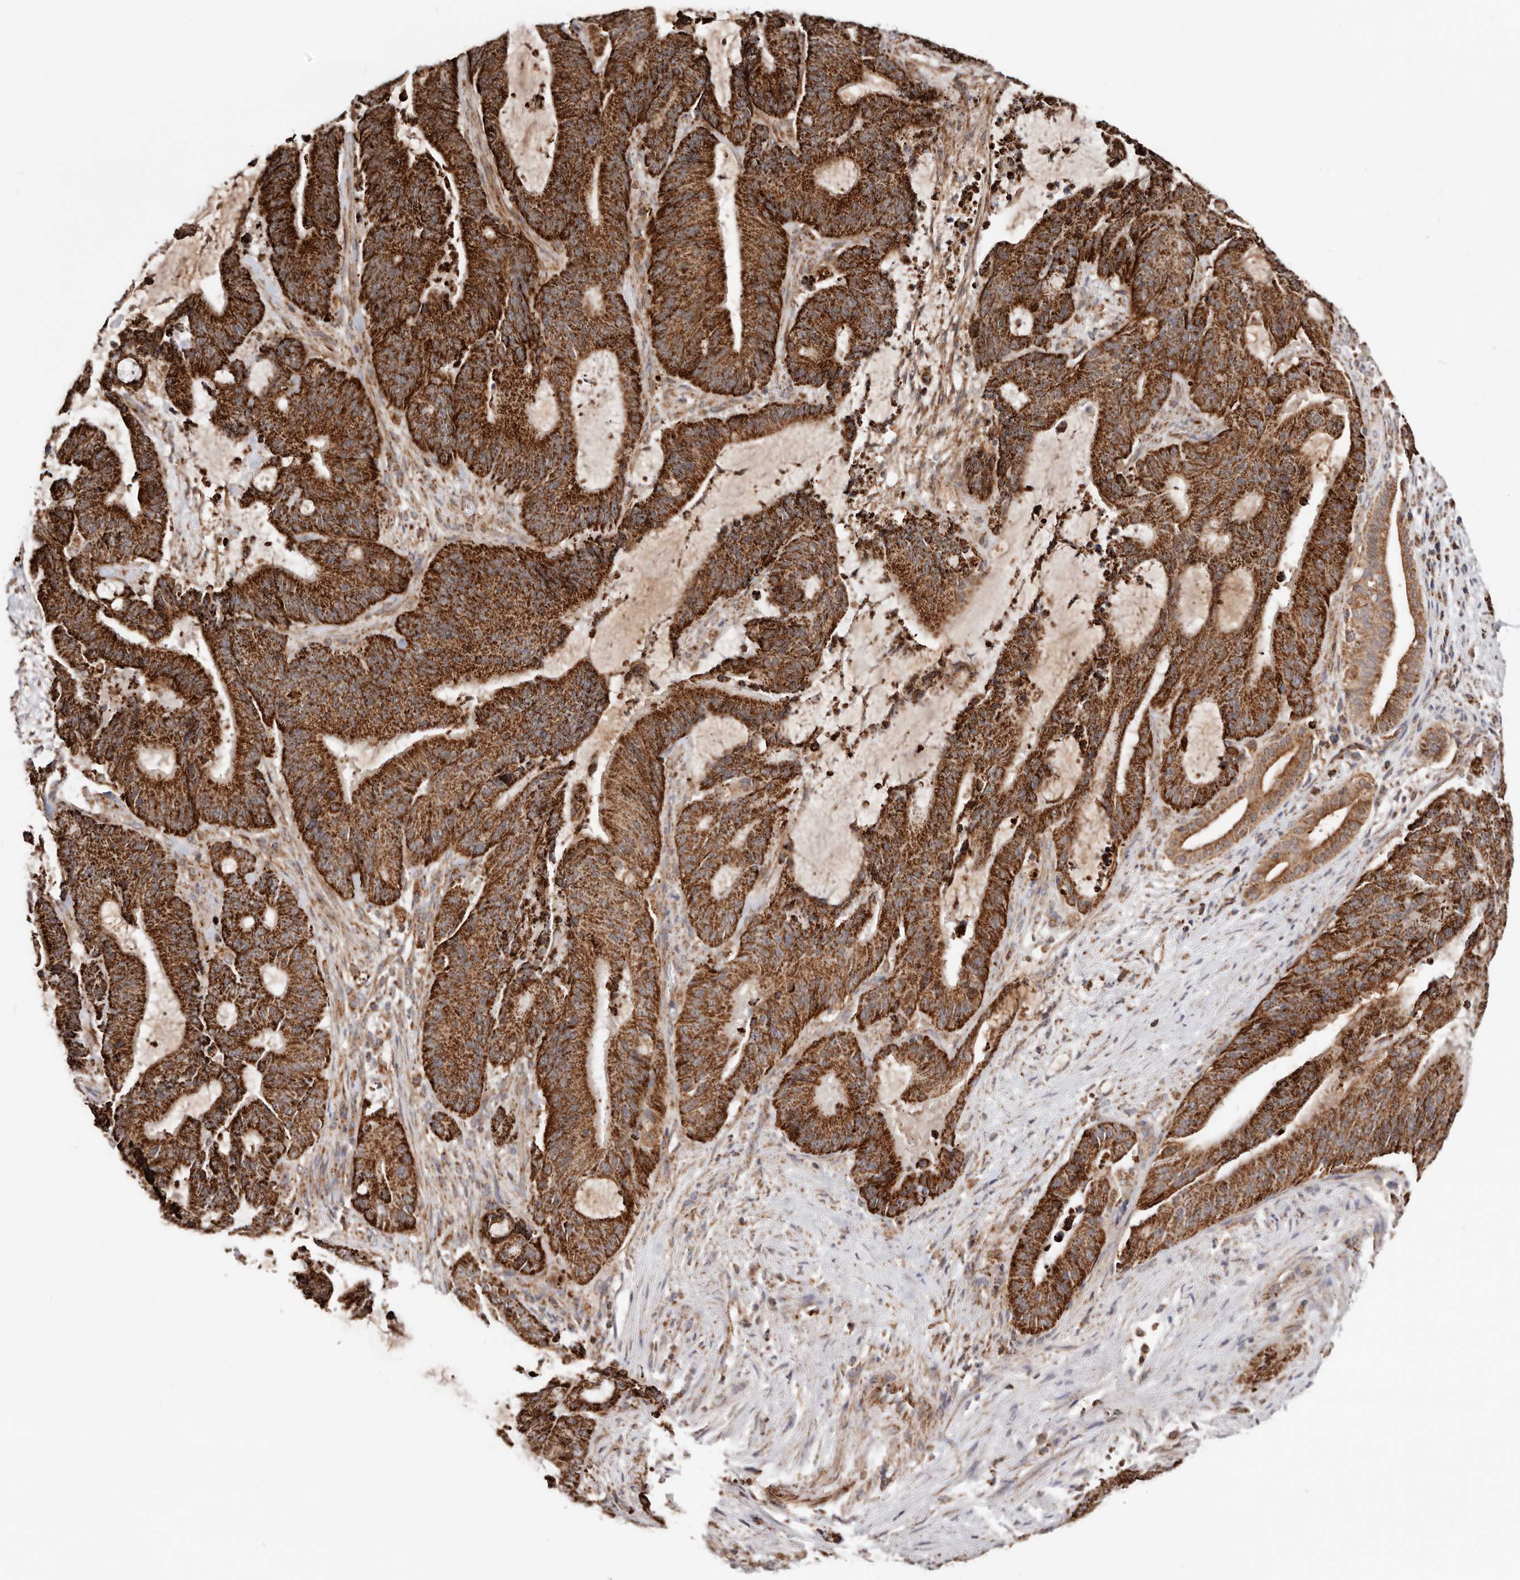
{"staining": {"intensity": "strong", "quantity": ">75%", "location": "cytoplasmic/membranous"}, "tissue": "liver cancer", "cell_type": "Tumor cells", "image_type": "cancer", "snomed": [{"axis": "morphology", "description": "Normal tissue, NOS"}, {"axis": "morphology", "description": "Cholangiocarcinoma"}, {"axis": "topography", "description": "Liver"}, {"axis": "topography", "description": "Peripheral nerve tissue"}], "caption": "Brown immunohistochemical staining in human liver cancer (cholangiocarcinoma) reveals strong cytoplasmic/membranous staining in approximately >75% of tumor cells. (DAB (3,3'-diaminobenzidine) IHC with brightfield microscopy, high magnification).", "gene": "PRKACB", "patient": {"sex": "female", "age": 73}}